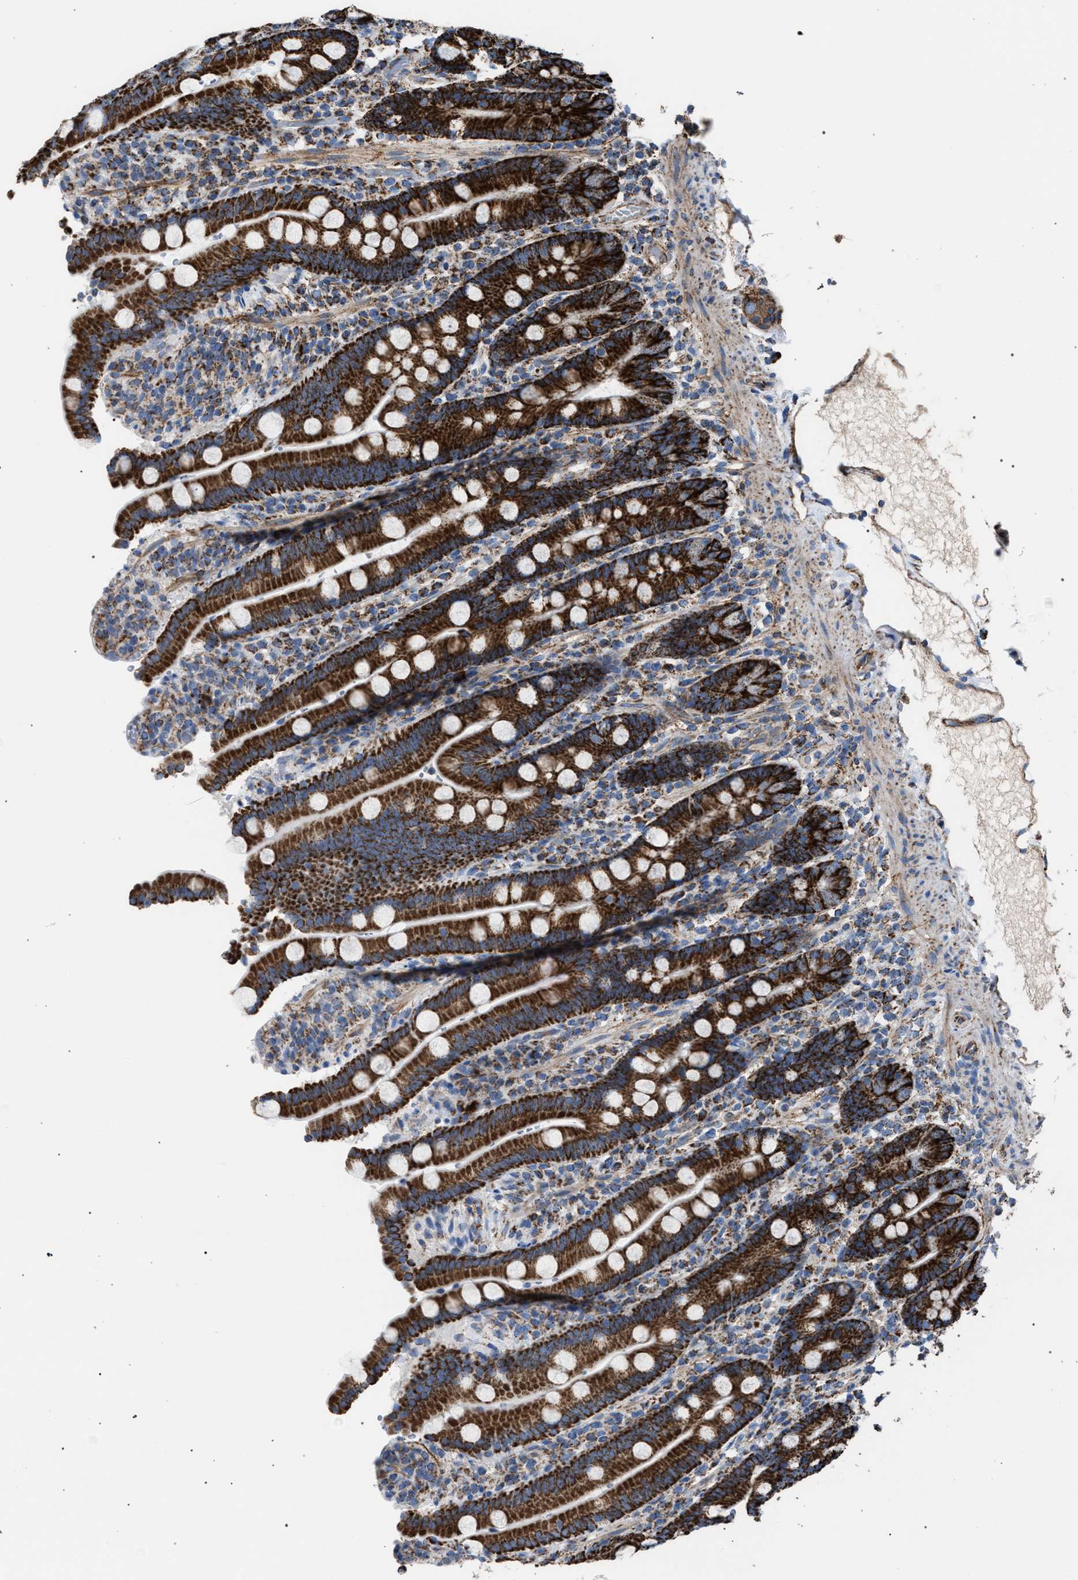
{"staining": {"intensity": "strong", "quantity": ">75%", "location": "cytoplasmic/membranous"}, "tissue": "duodenum", "cell_type": "Glandular cells", "image_type": "normal", "snomed": [{"axis": "morphology", "description": "Normal tissue, NOS"}, {"axis": "topography", "description": "Small intestine, NOS"}], "caption": "This is a histology image of immunohistochemistry staining of benign duodenum, which shows strong expression in the cytoplasmic/membranous of glandular cells.", "gene": "VPS13A", "patient": {"sex": "female", "age": 71}}